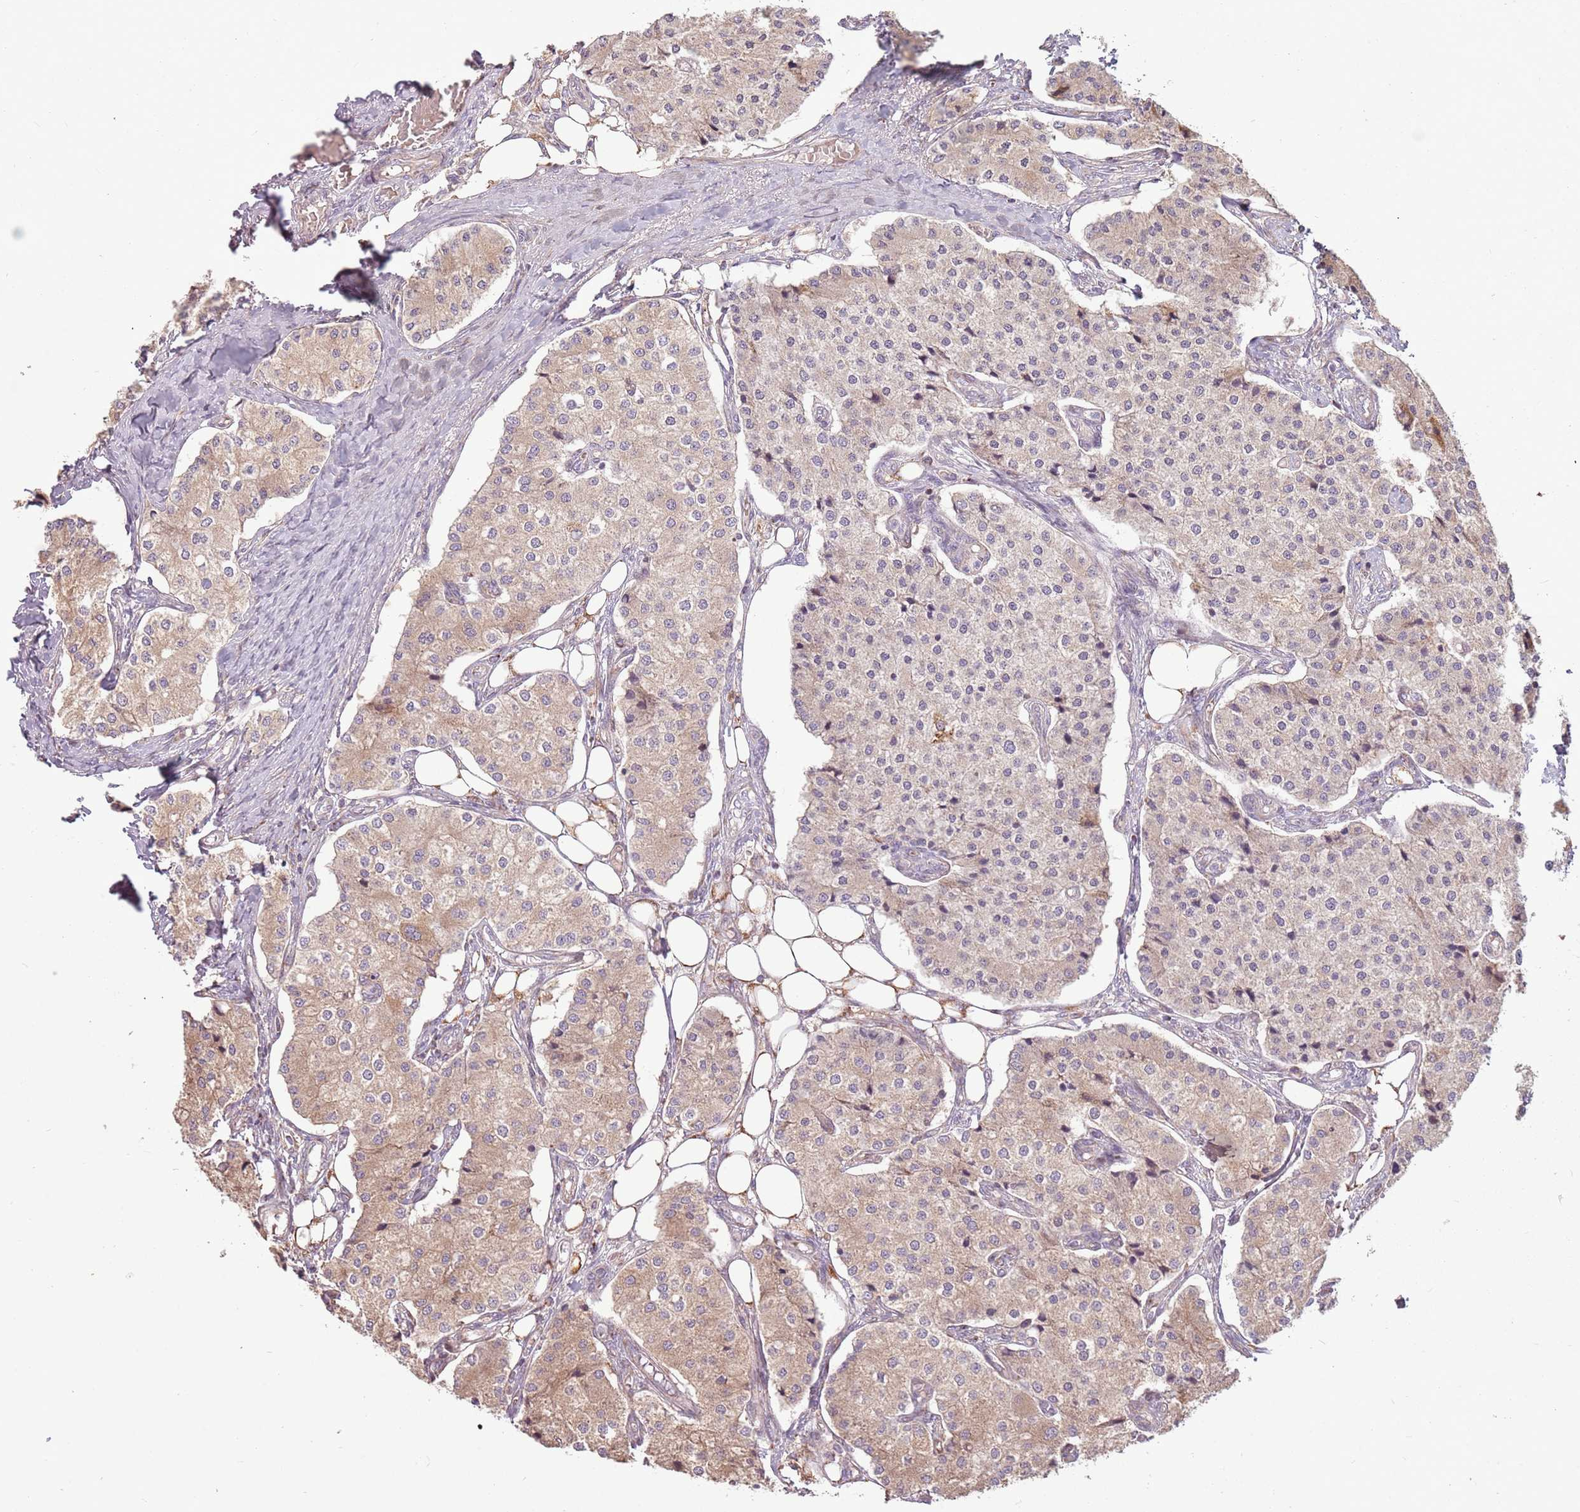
{"staining": {"intensity": "moderate", "quantity": ">75%", "location": "cytoplasmic/membranous"}, "tissue": "carcinoid", "cell_type": "Tumor cells", "image_type": "cancer", "snomed": [{"axis": "morphology", "description": "Carcinoid, malignant, NOS"}, {"axis": "topography", "description": "Colon"}], "caption": "Moderate cytoplasmic/membranous expression is identified in approximately >75% of tumor cells in carcinoid.", "gene": "ZNF530", "patient": {"sex": "female", "age": 52}}